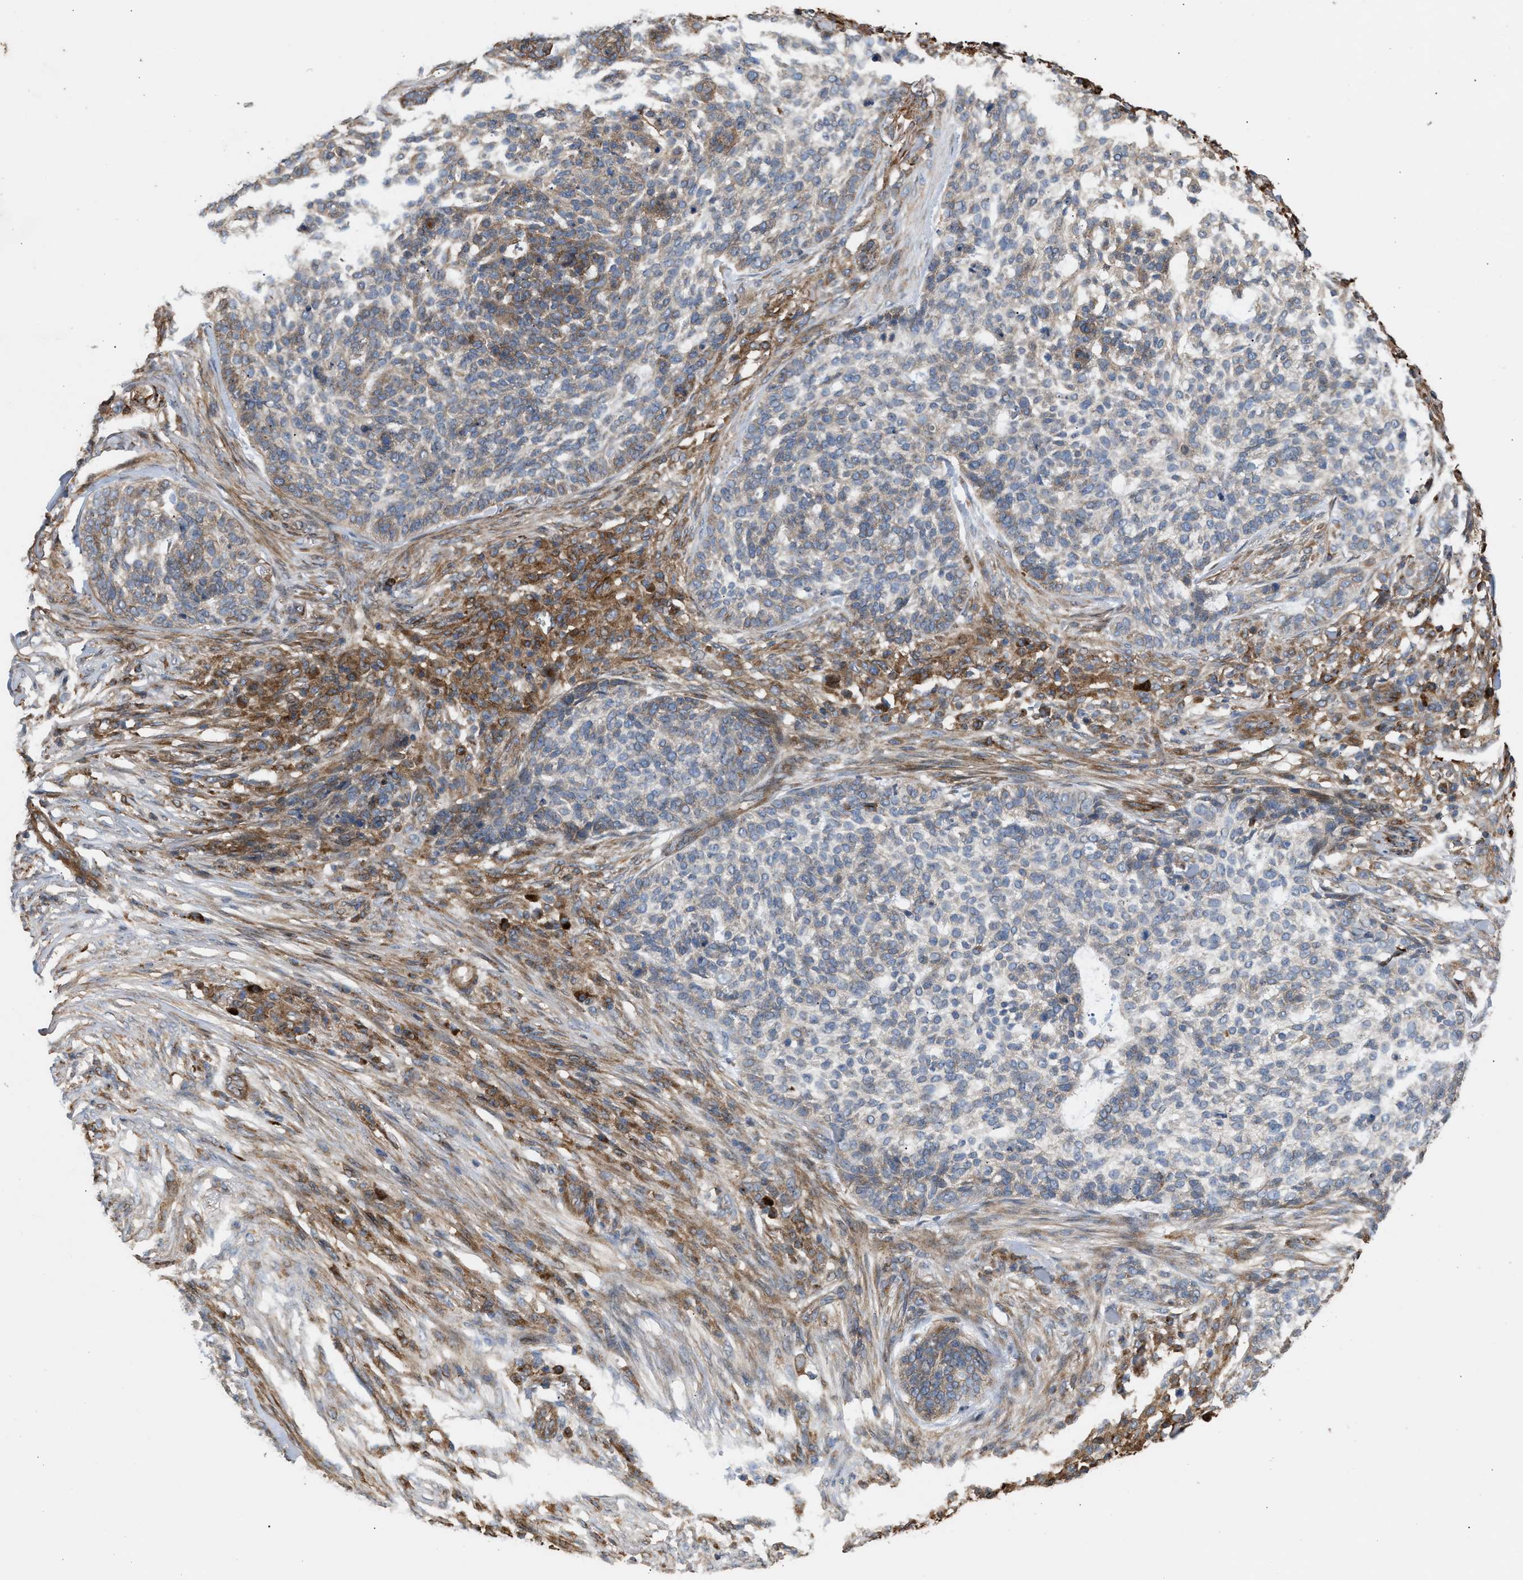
{"staining": {"intensity": "weak", "quantity": "25%-75%", "location": "cytoplasmic/membranous"}, "tissue": "skin cancer", "cell_type": "Tumor cells", "image_type": "cancer", "snomed": [{"axis": "morphology", "description": "Basal cell carcinoma"}, {"axis": "topography", "description": "Skin"}], "caption": "About 25%-75% of tumor cells in human basal cell carcinoma (skin) show weak cytoplasmic/membranous protein staining as visualized by brown immunohistochemical staining.", "gene": "GCC1", "patient": {"sex": "female", "age": 64}}